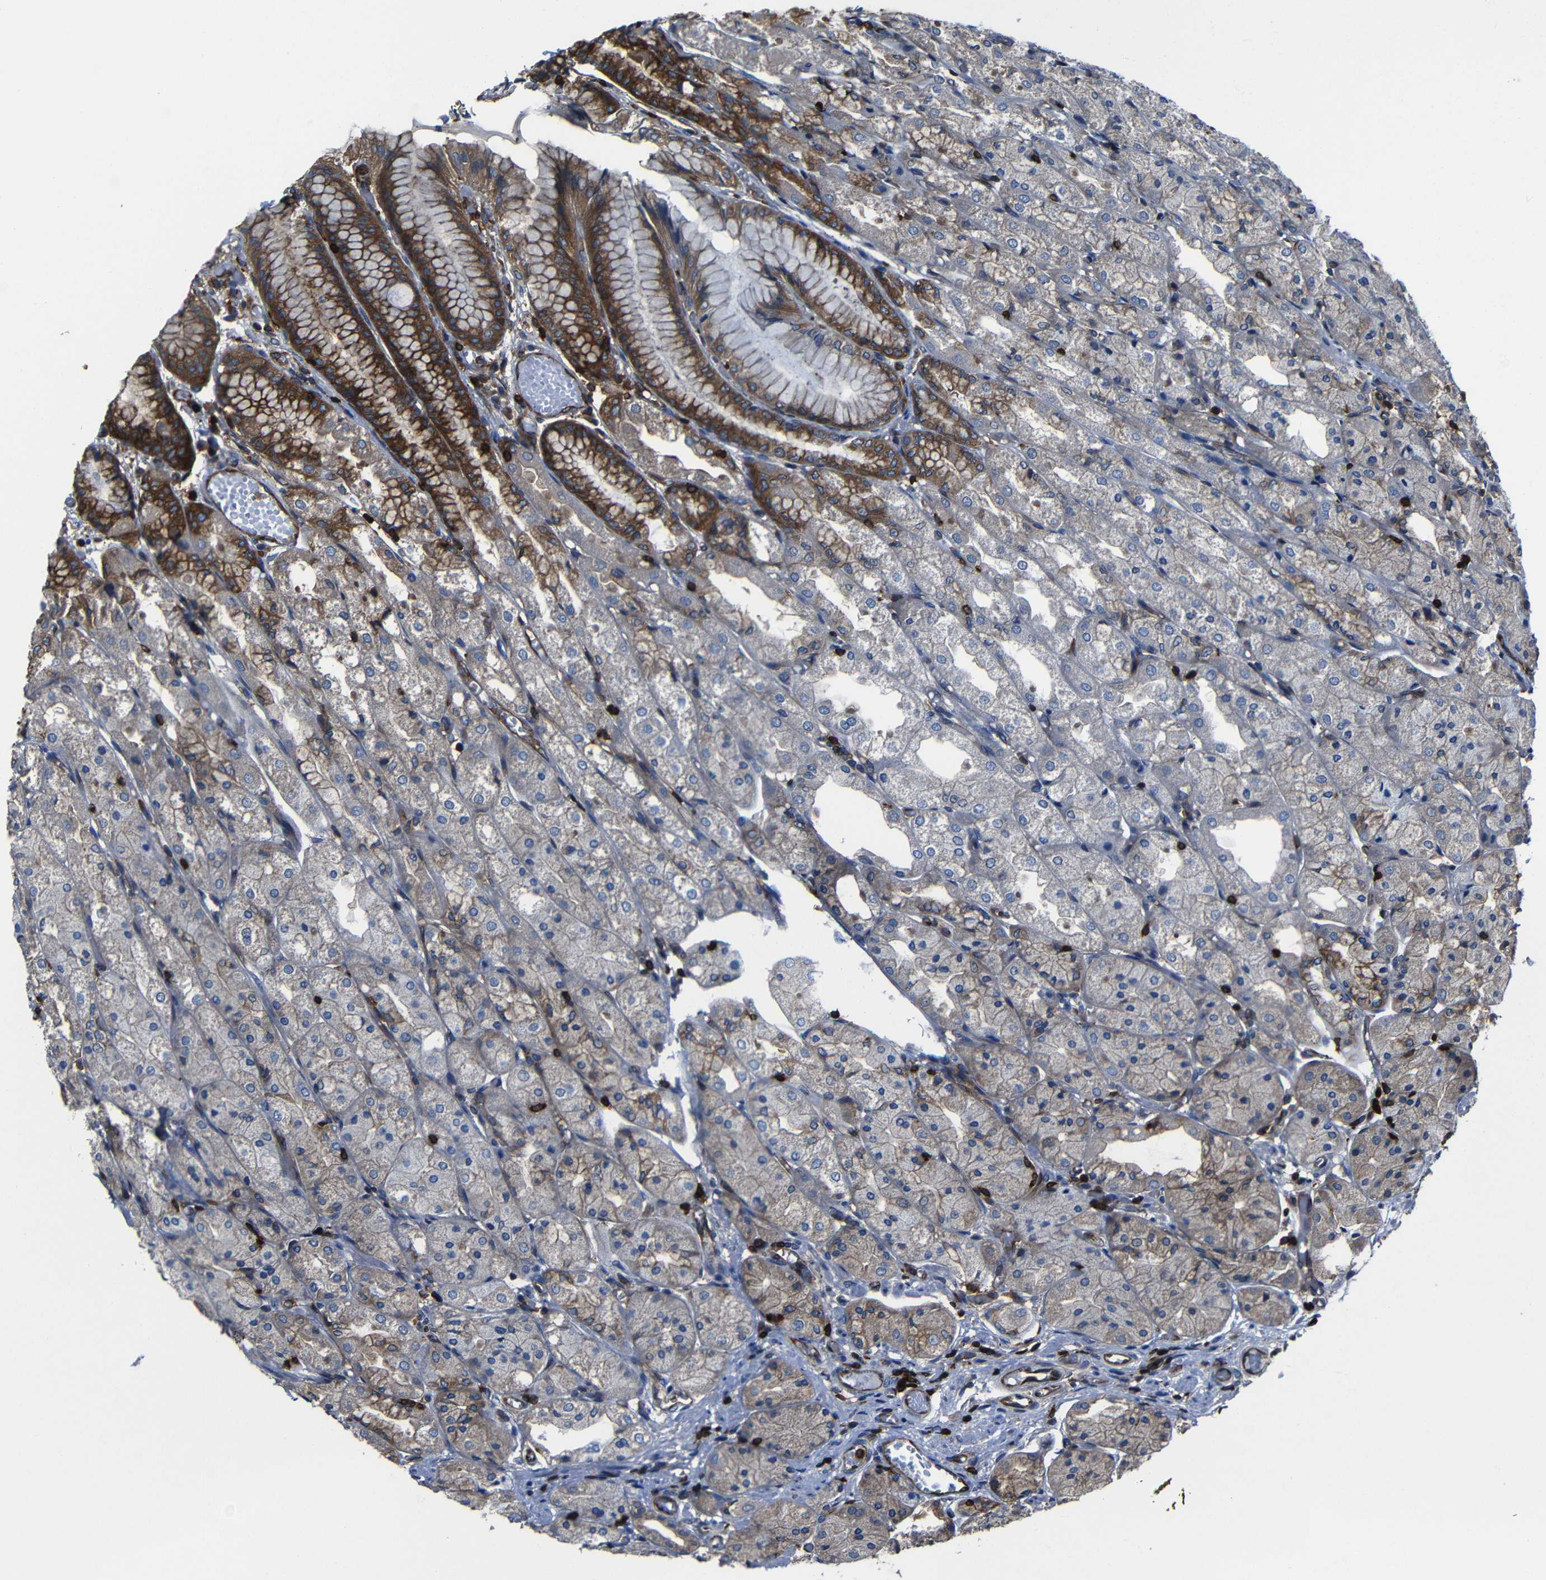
{"staining": {"intensity": "strong", "quantity": "25%-75%", "location": "cytoplasmic/membranous"}, "tissue": "stomach", "cell_type": "Glandular cells", "image_type": "normal", "snomed": [{"axis": "morphology", "description": "Normal tissue, NOS"}, {"axis": "topography", "description": "Stomach, upper"}], "caption": "There is high levels of strong cytoplasmic/membranous positivity in glandular cells of benign stomach, as demonstrated by immunohistochemical staining (brown color).", "gene": "ARHGEF1", "patient": {"sex": "male", "age": 72}}